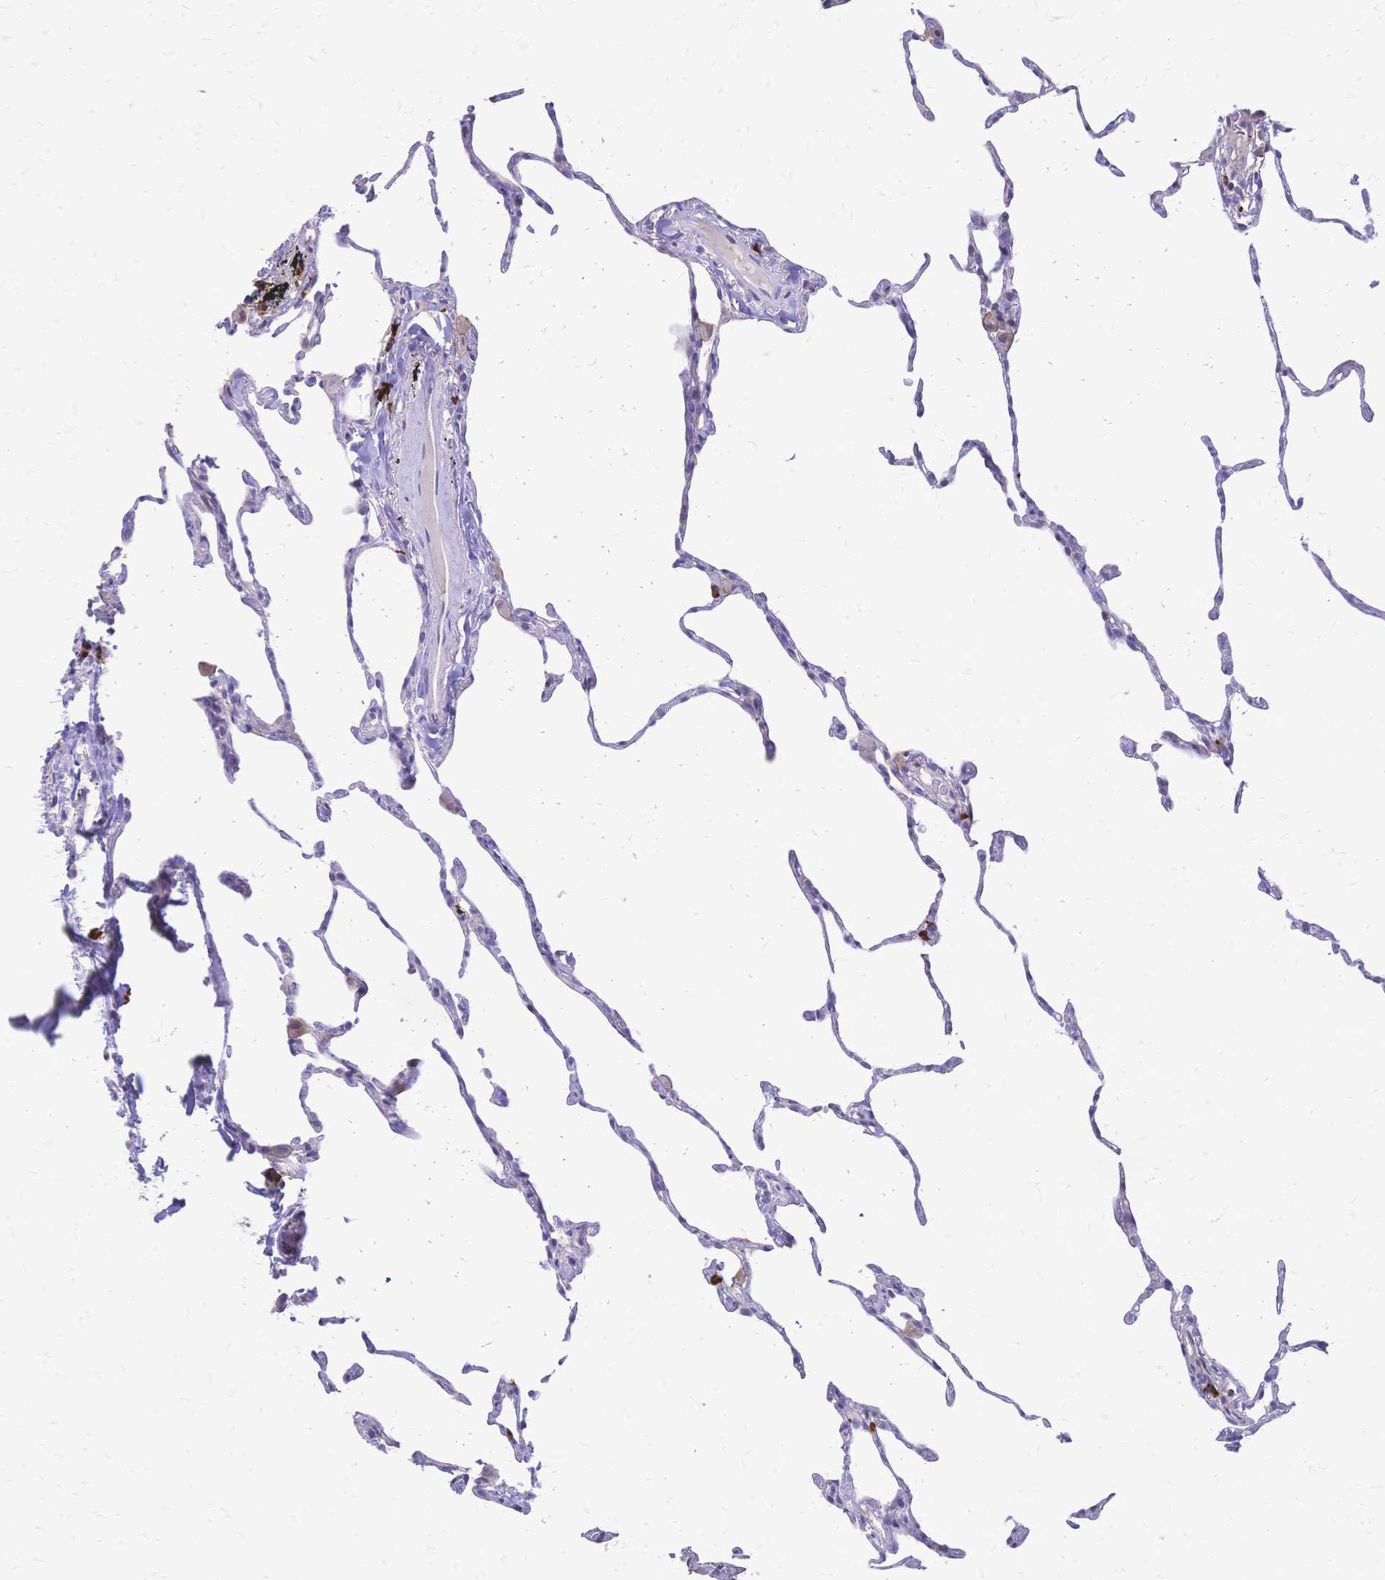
{"staining": {"intensity": "weak", "quantity": "<25%", "location": "cytoplasmic/membranous"}, "tissue": "lung", "cell_type": "Alveolar cells", "image_type": "normal", "snomed": [{"axis": "morphology", "description": "Normal tissue, NOS"}, {"axis": "topography", "description": "Lung"}], "caption": "IHC micrograph of unremarkable lung: lung stained with DAB (3,3'-diaminobenzidine) demonstrates no significant protein positivity in alveolar cells. (Immunohistochemistry, brightfield microscopy, high magnification).", "gene": "IL2RA", "patient": {"sex": "female", "age": 57}}